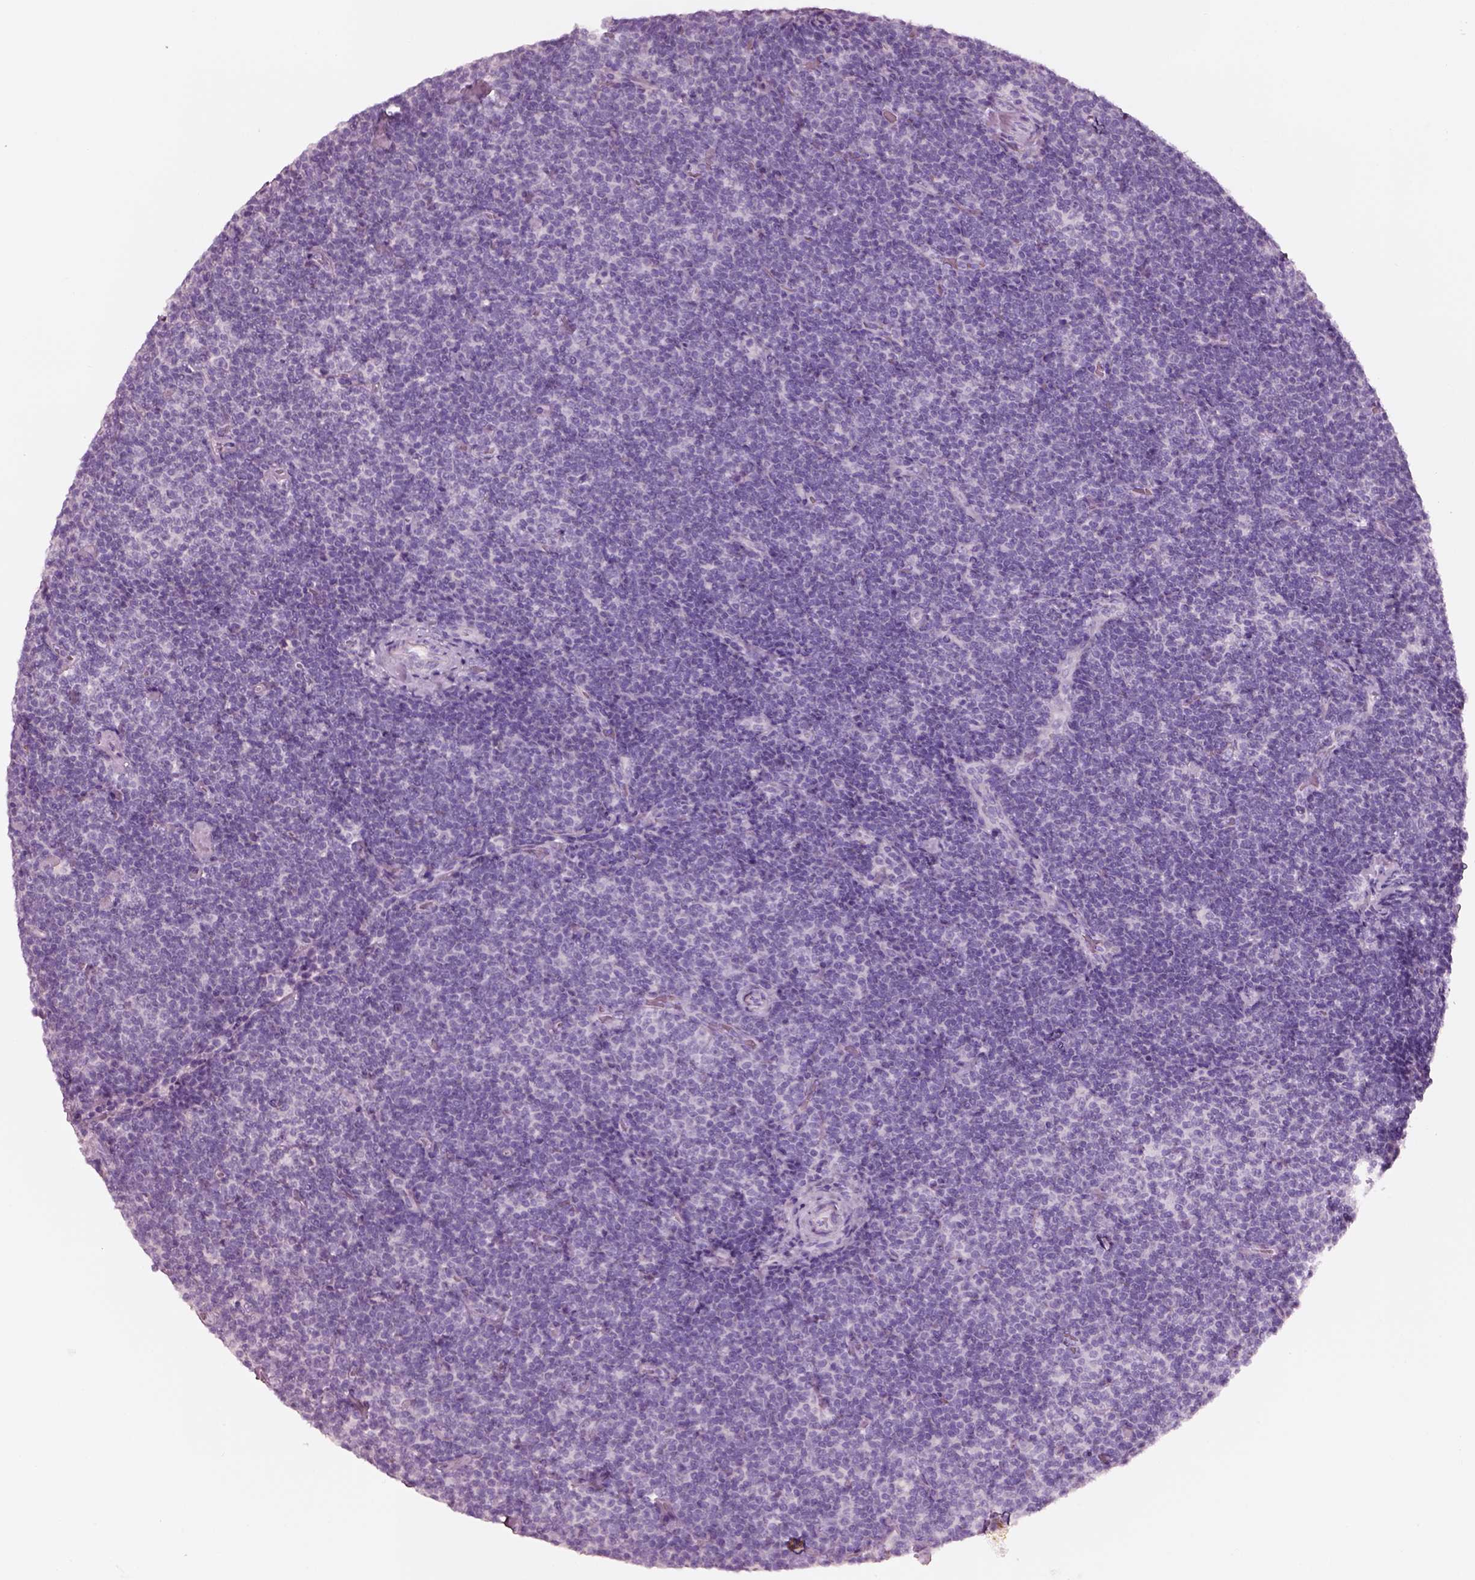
{"staining": {"intensity": "negative", "quantity": "none", "location": "none"}, "tissue": "lymphoma", "cell_type": "Tumor cells", "image_type": "cancer", "snomed": [{"axis": "morphology", "description": "Malignant lymphoma, non-Hodgkin's type, Low grade"}, {"axis": "topography", "description": "Lymph node"}], "caption": "Tumor cells show no significant protein staining in lymphoma. The staining was performed using DAB to visualize the protein expression in brown, while the nuclei were stained in blue with hematoxylin (Magnification: 20x).", "gene": "PNOC", "patient": {"sex": "male", "age": 81}}